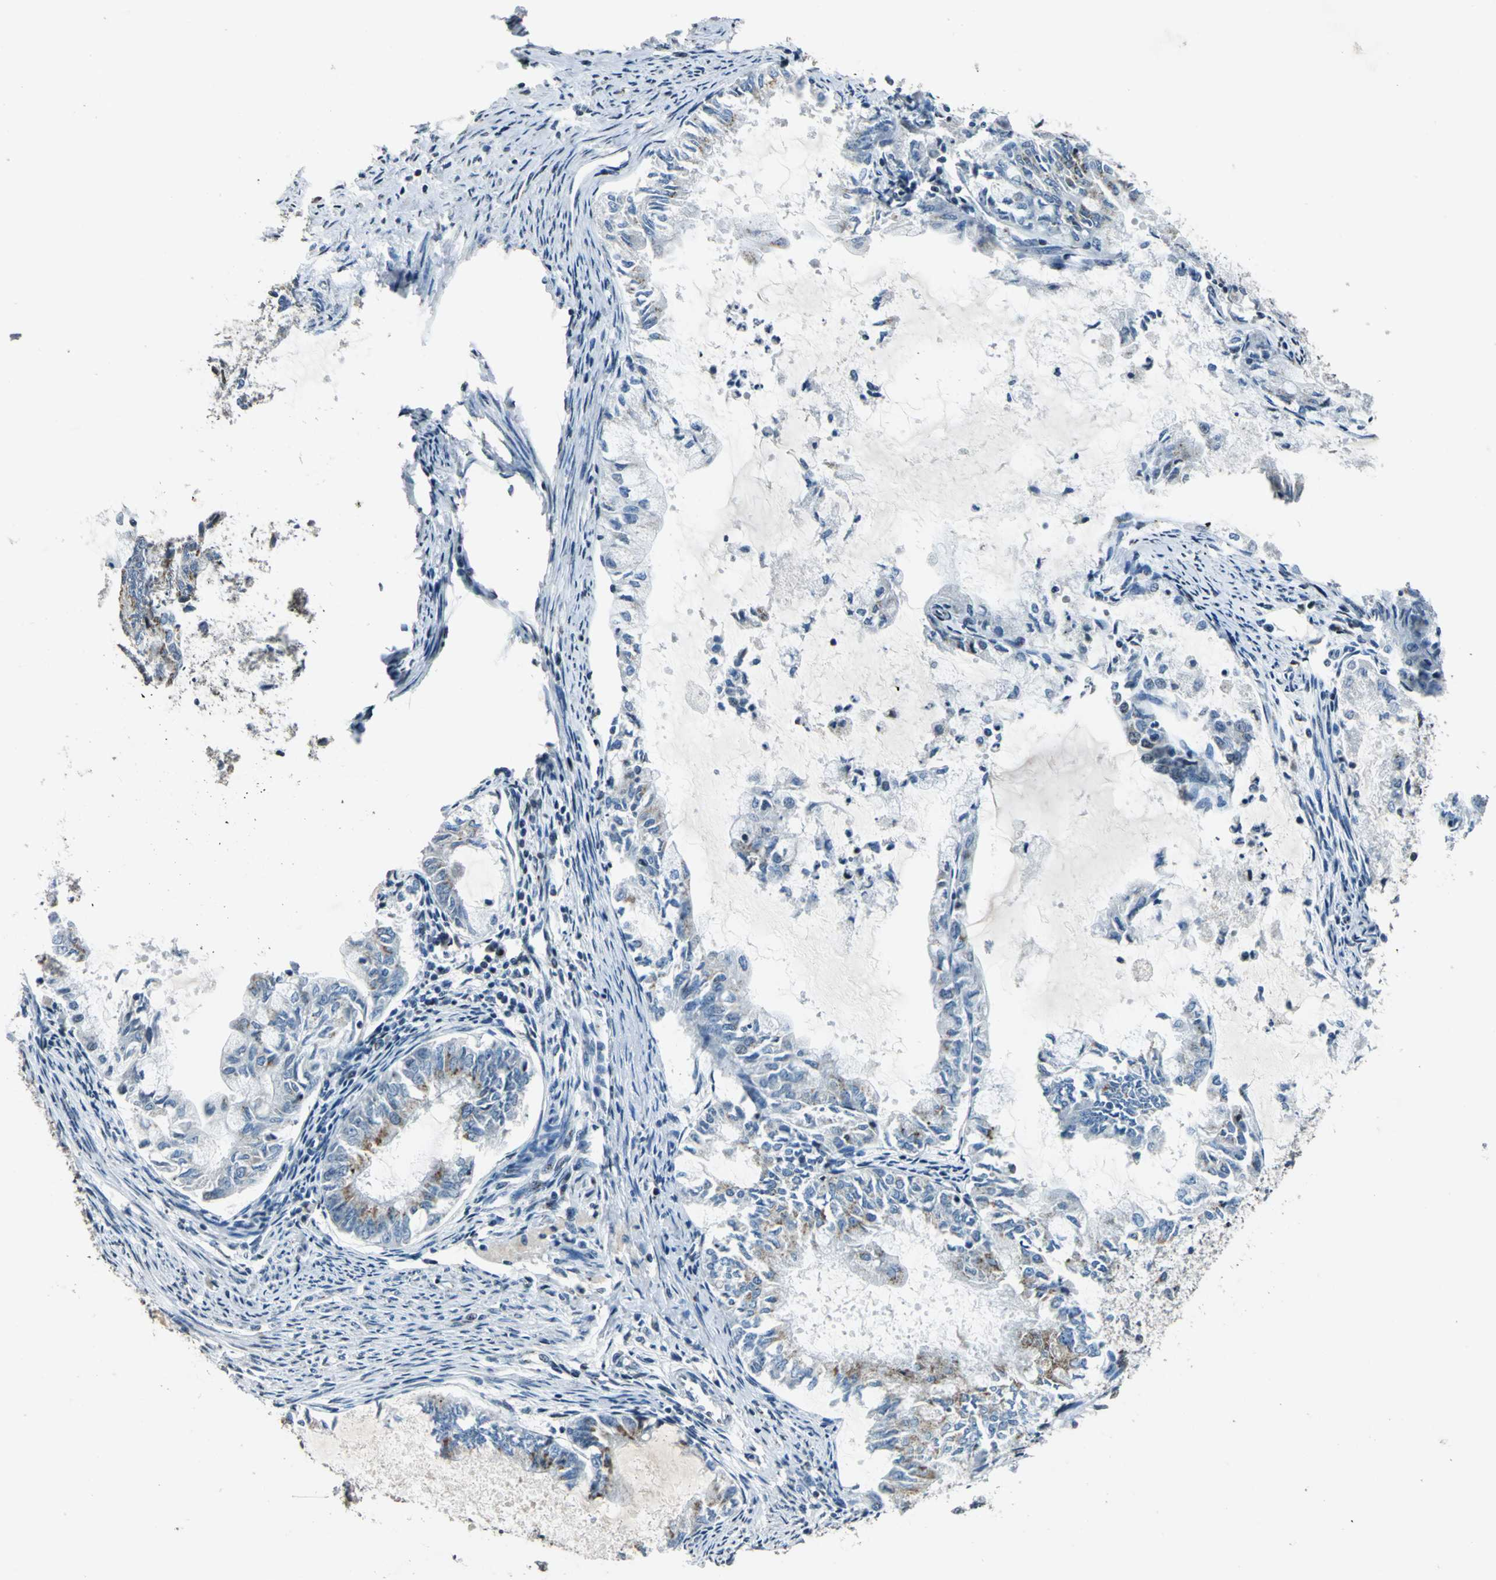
{"staining": {"intensity": "weak", "quantity": "25%-75%", "location": "cytoplasmic/membranous"}, "tissue": "endometrial cancer", "cell_type": "Tumor cells", "image_type": "cancer", "snomed": [{"axis": "morphology", "description": "Adenocarcinoma, NOS"}, {"axis": "topography", "description": "Endometrium"}], "caption": "Endometrial cancer (adenocarcinoma) stained with a protein marker reveals weak staining in tumor cells.", "gene": "TMEM115", "patient": {"sex": "female", "age": 86}}